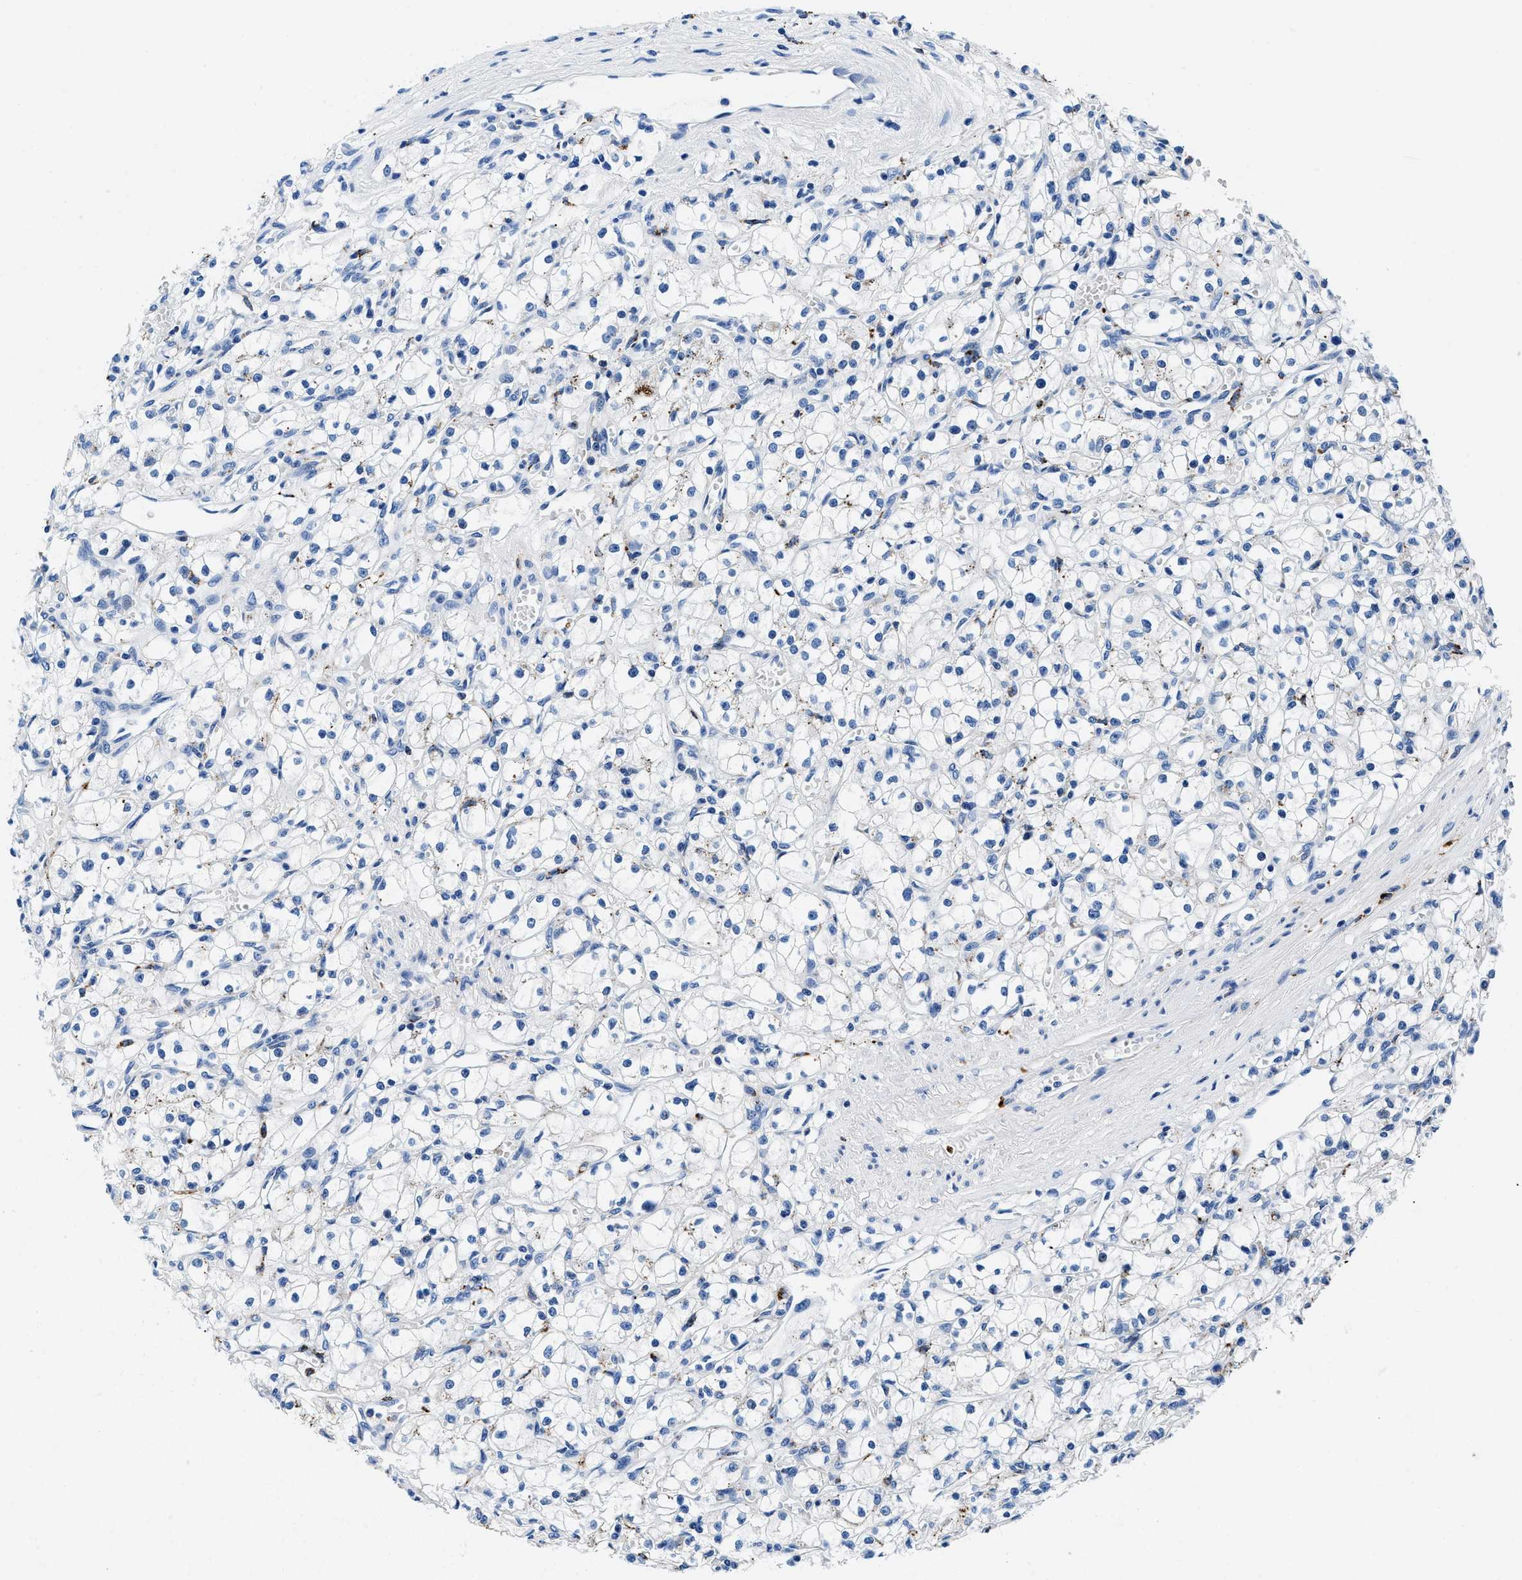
{"staining": {"intensity": "negative", "quantity": "none", "location": "none"}, "tissue": "renal cancer", "cell_type": "Tumor cells", "image_type": "cancer", "snomed": [{"axis": "morphology", "description": "Adenocarcinoma, NOS"}, {"axis": "topography", "description": "Kidney"}], "caption": "This histopathology image is of renal adenocarcinoma stained with IHC to label a protein in brown with the nuclei are counter-stained blue. There is no staining in tumor cells.", "gene": "OR14K1", "patient": {"sex": "male", "age": 56}}